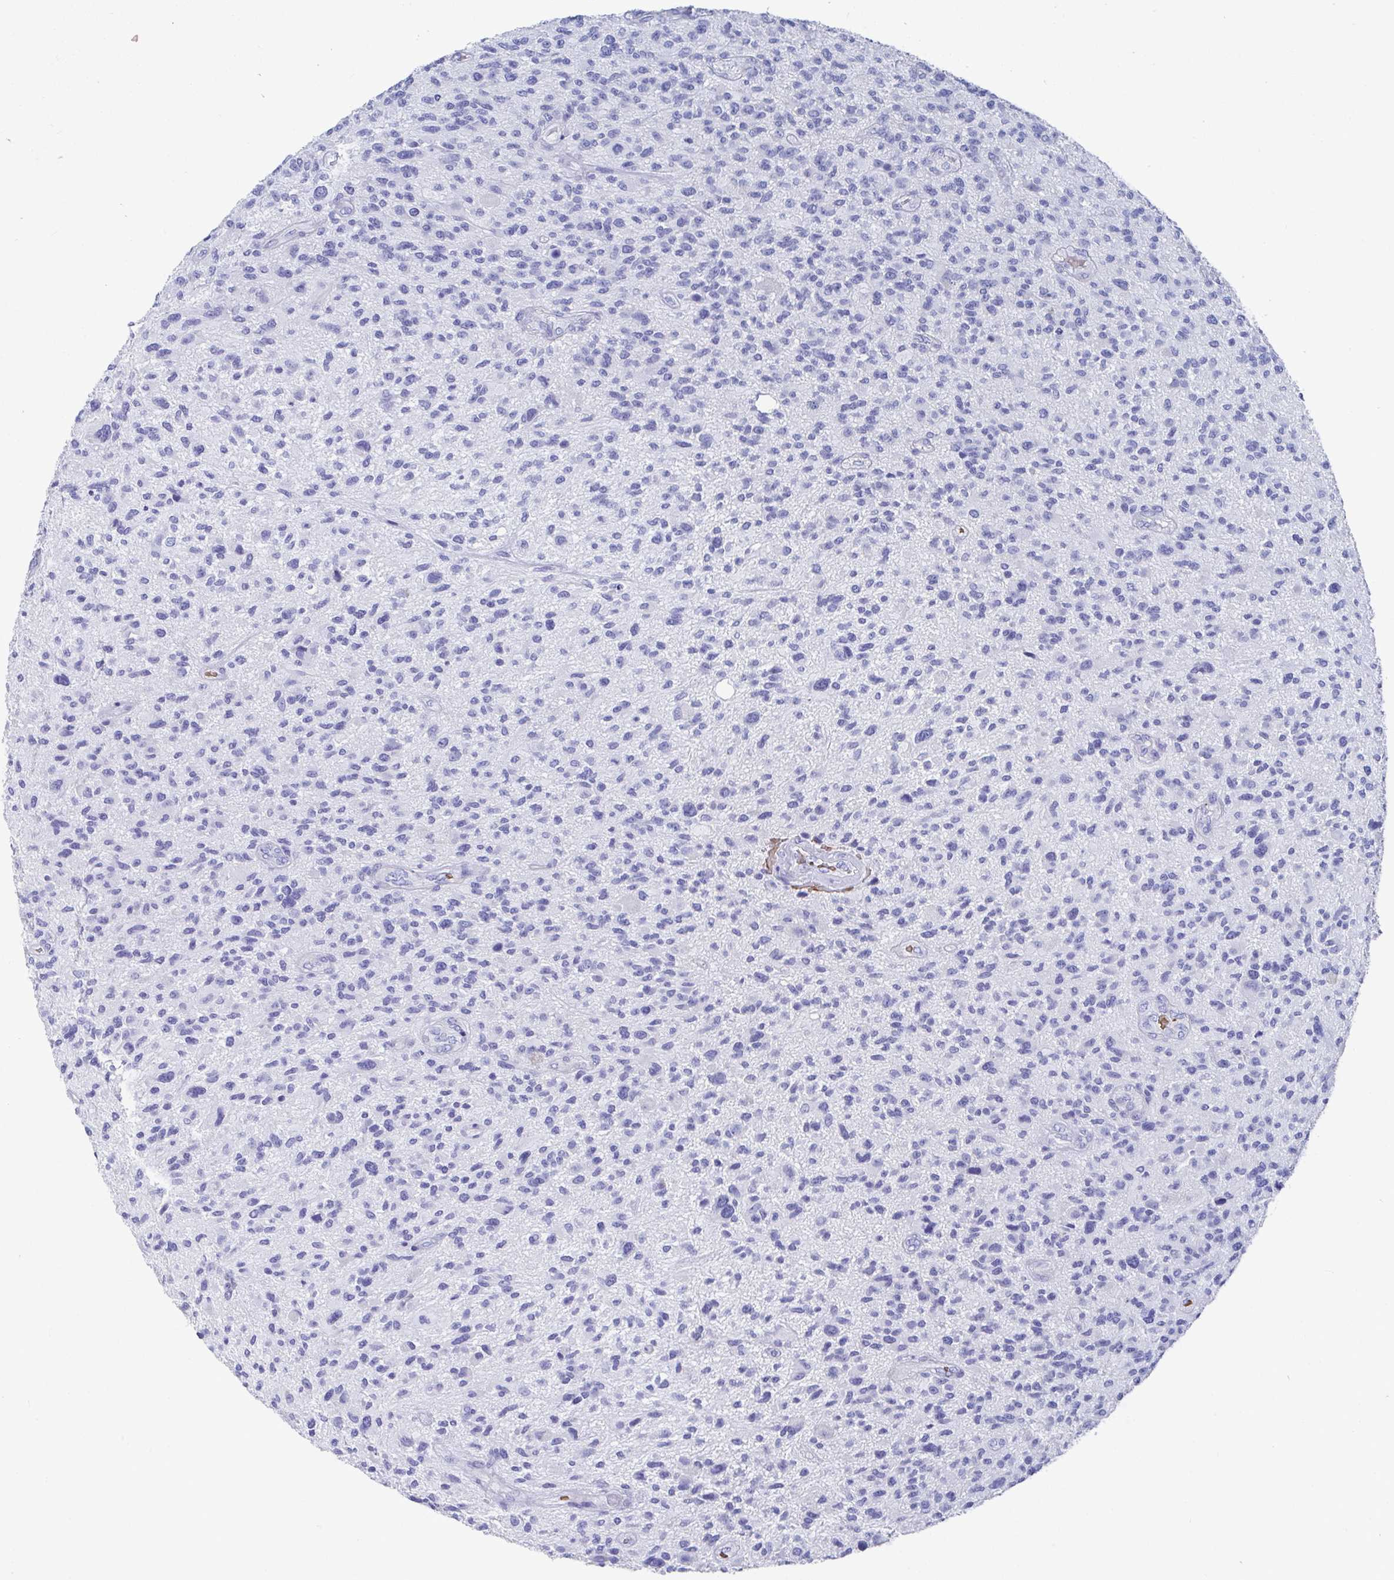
{"staining": {"intensity": "negative", "quantity": "none", "location": "none"}, "tissue": "glioma", "cell_type": "Tumor cells", "image_type": "cancer", "snomed": [{"axis": "morphology", "description": "Glioma, malignant, High grade"}, {"axis": "topography", "description": "Brain"}], "caption": "A high-resolution photomicrograph shows immunohistochemistry staining of glioma, which displays no significant staining in tumor cells.", "gene": "CLDN8", "patient": {"sex": "male", "age": 47}}